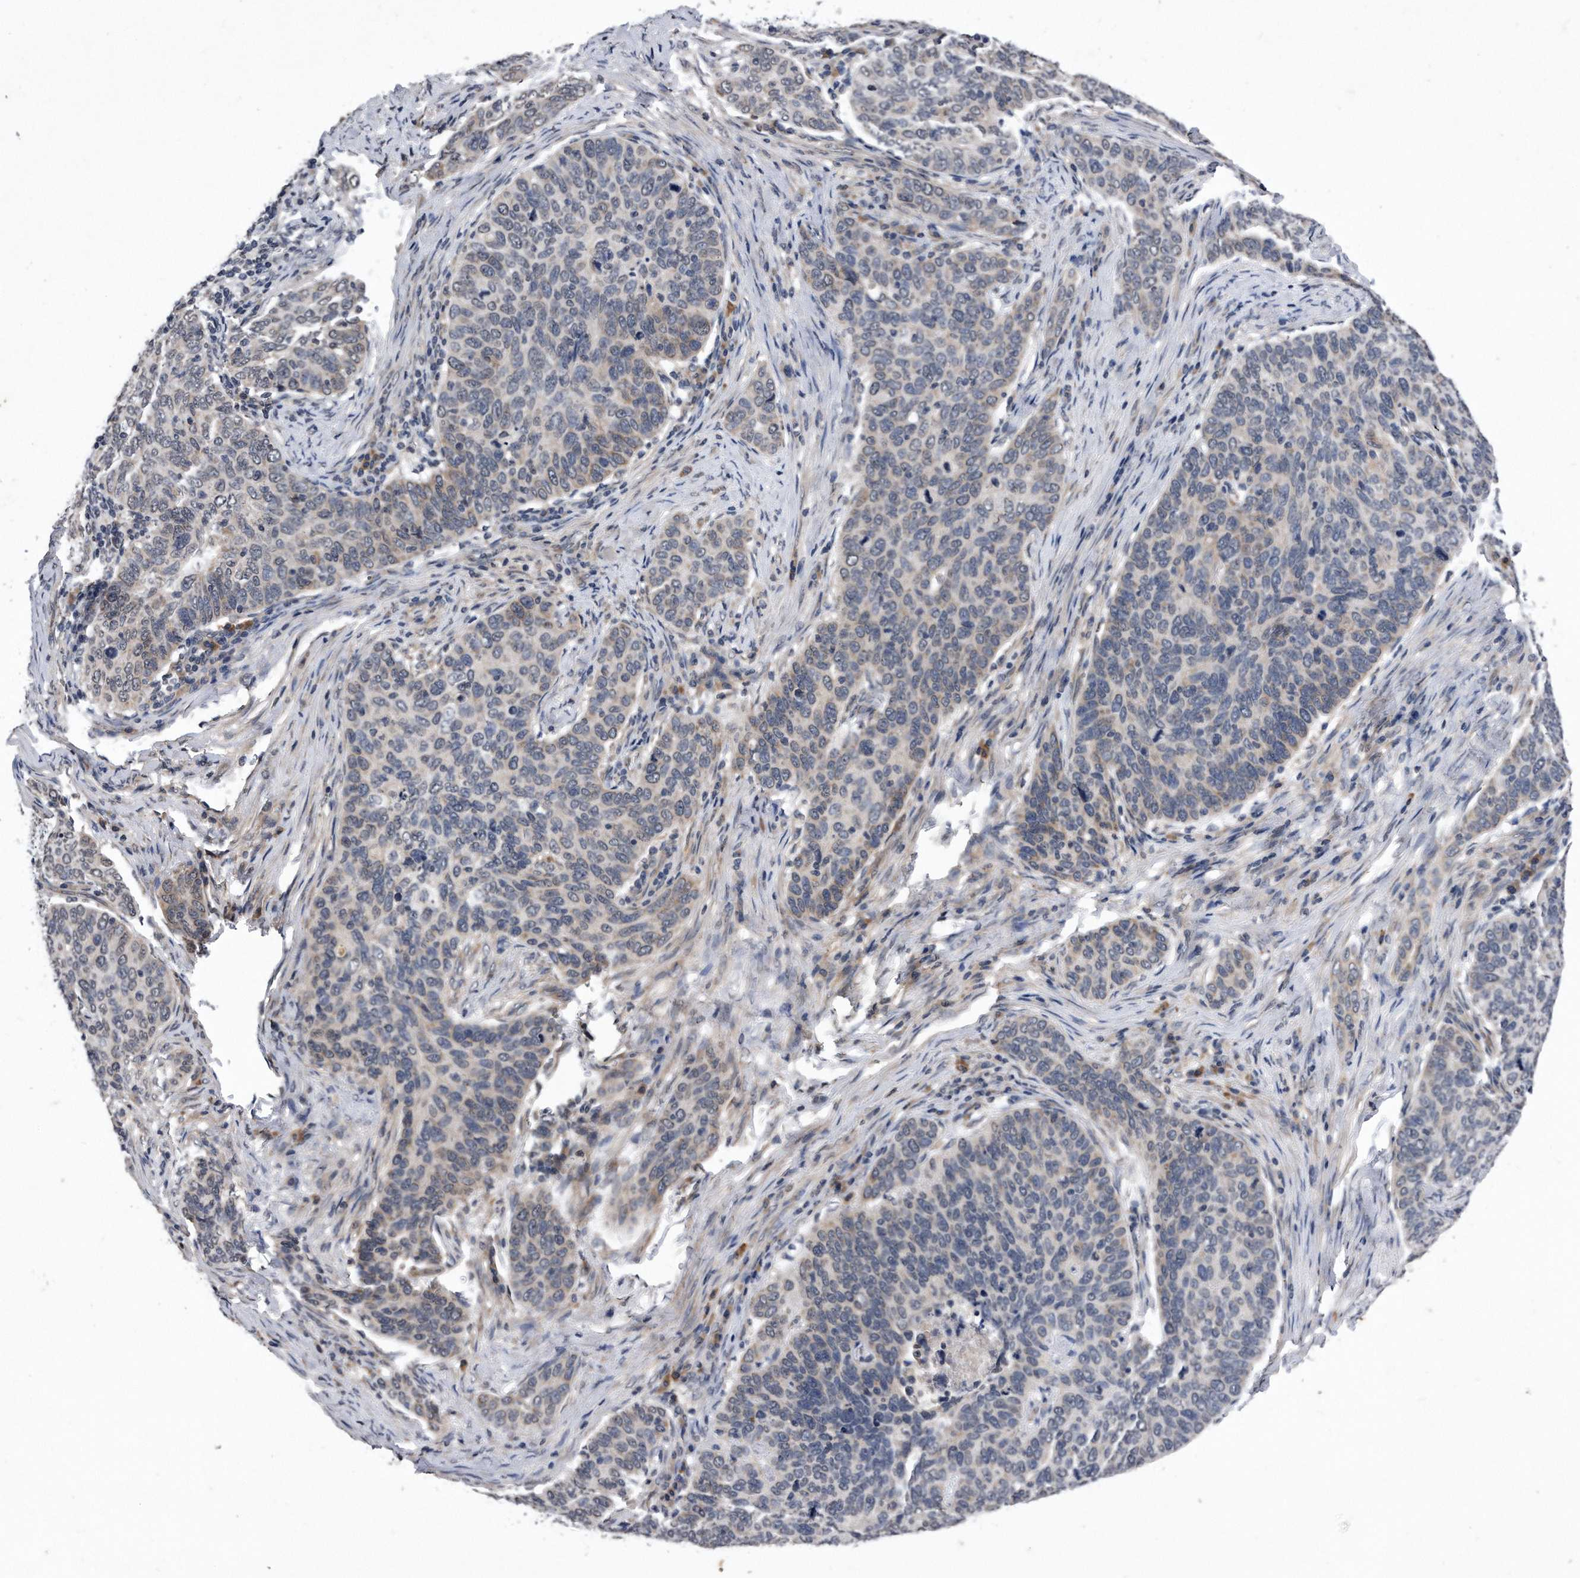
{"staining": {"intensity": "negative", "quantity": "none", "location": "none"}, "tissue": "cervical cancer", "cell_type": "Tumor cells", "image_type": "cancer", "snomed": [{"axis": "morphology", "description": "Squamous cell carcinoma, NOS"}, {"axis": "topography", "description": "Cervix"}], "caption": "Immunohistochemical staining of cervical squamous cell carcinoma reveals no significant expression in tumor cells. (DAB (3,3'-diaminobenzidine) IHC, high magnification).", "gene": "DAB1", "patient": {"sex": "female", "age": 60}}